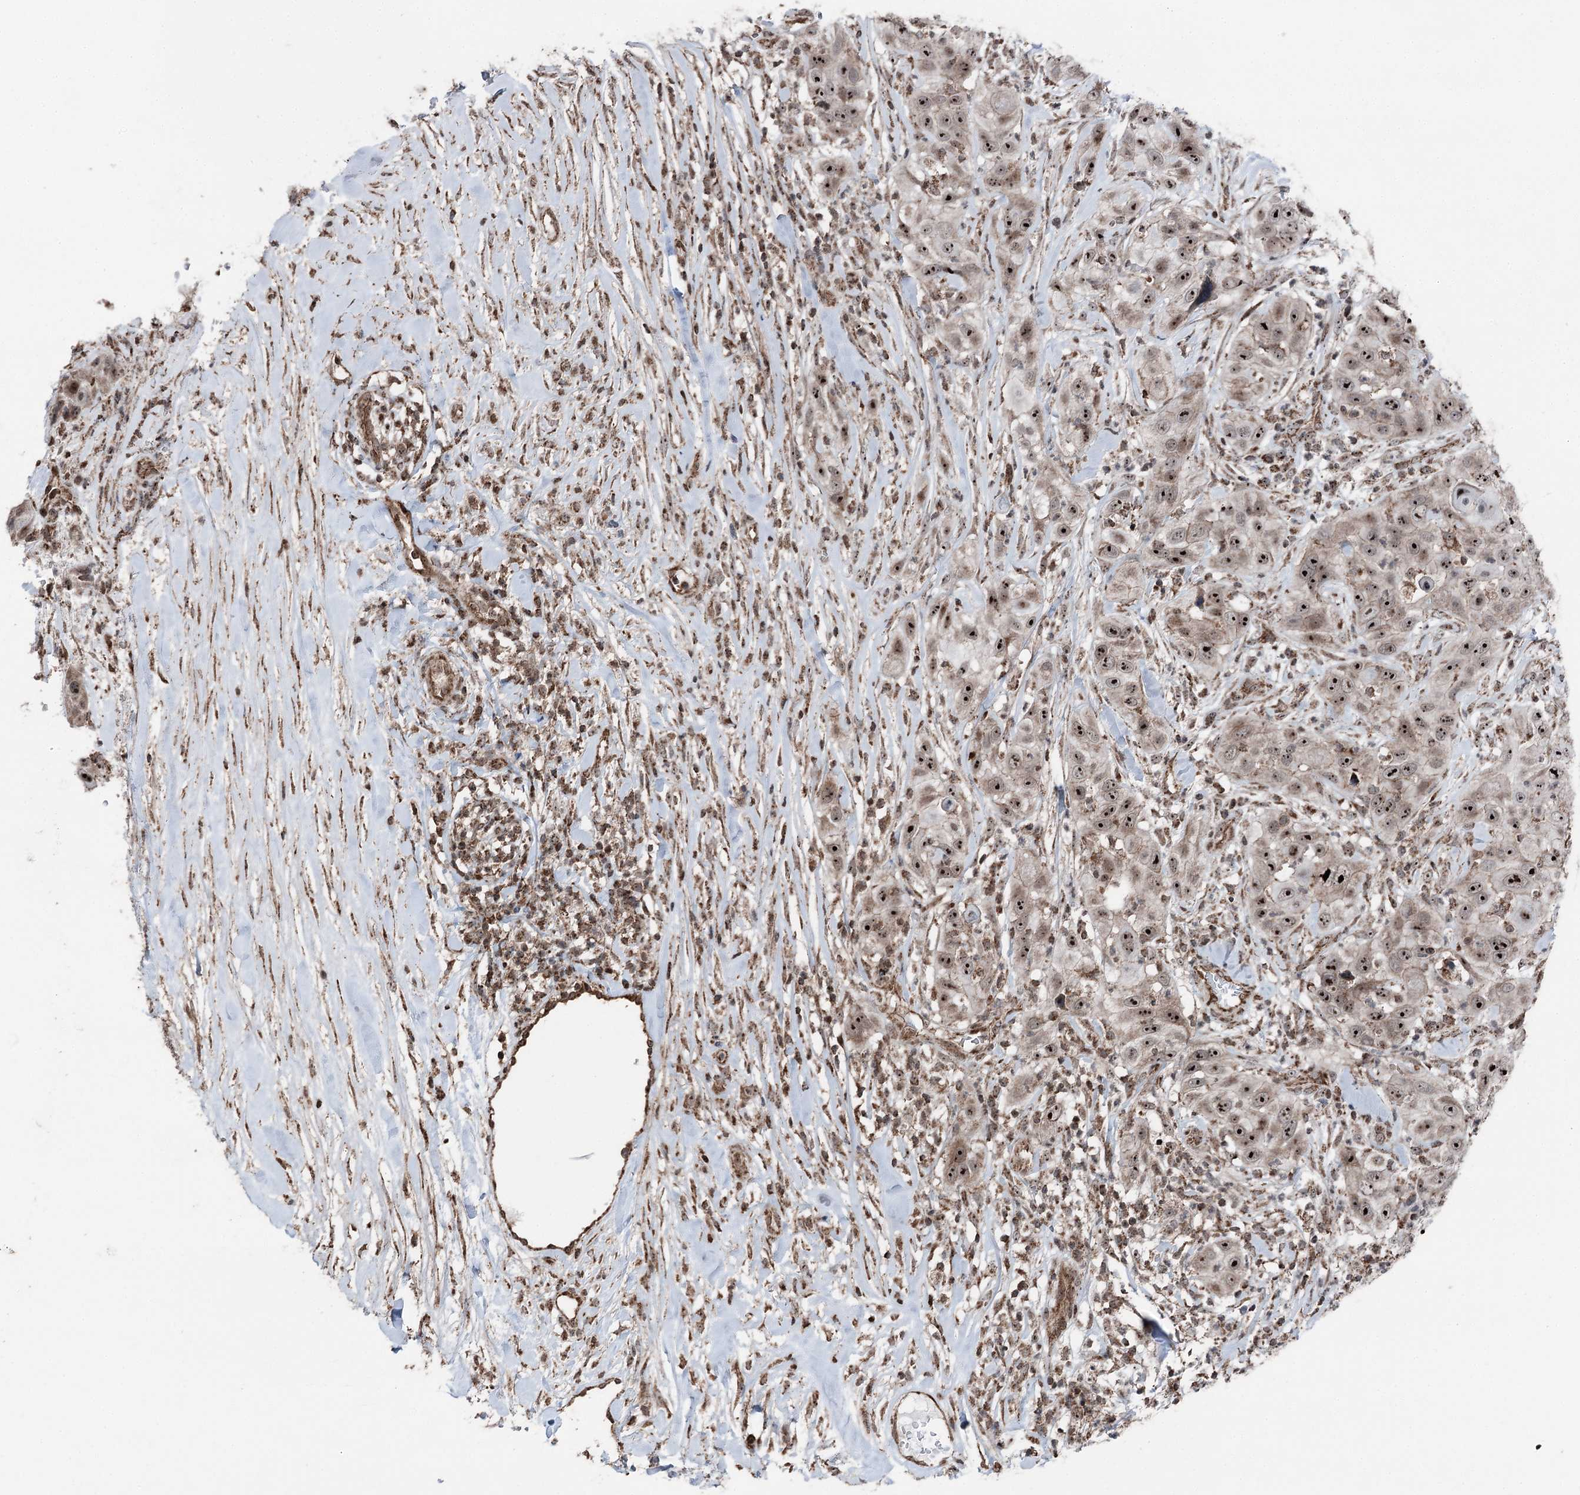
{"staining": {"intensity": "strong", "quantity": ">75%", "location": "nuclear"}, "tissue": "skin cancer", "cell_type": "Tumor cells", "image_type": "cancer", "snomed": [{"axis": "morphology", "description": "Squamous cell carcinoma, NOS"}, {"axis": "topography", "description": "Skin"}], "caption": "Immunohistochemical staining of human squamous cell carcinoma (skin) exhibits strong nuclear protein expression in approximately >75% of tumor cells.", "gene": "STEEP1", "patient": {"sex": "female", "age": 44}}